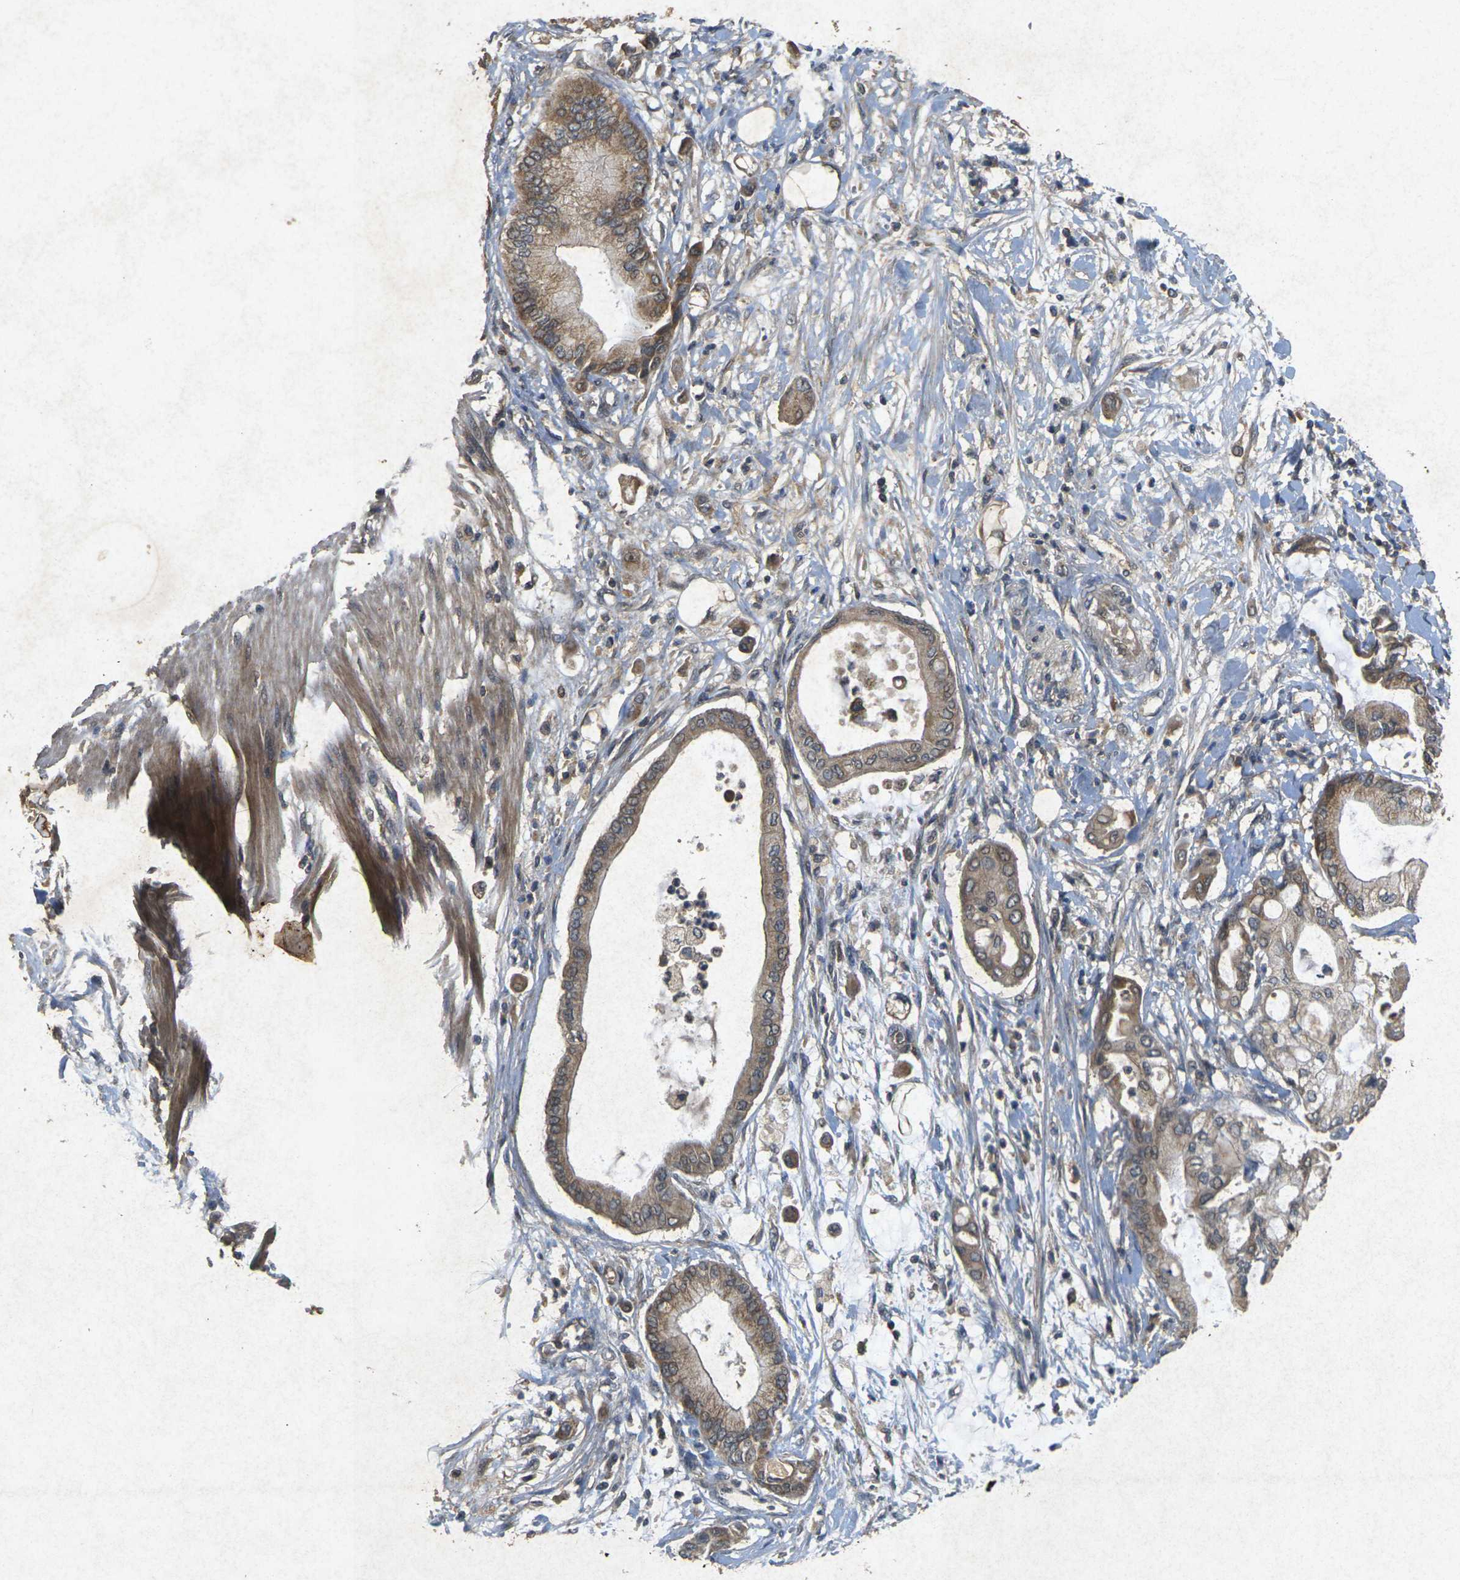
{"staining": {"intensity": "moderate", "quantity": ">75%", "location": "cytoplasmic/membranous"}, "tissue": "pancreatic cancer", "cell_type": "Tumor cells", "image_type": "cancer", "snomed": [{"axis": "morphology", "description": "Adenocarcinoma, NOS"}, {"axis": "morphology", "description": "Adenocarcinoma, metastatic, NOS"}, {"axis": "topography", "description": "Lymph node"}, {"axis": "topography", "description": "Pancreas"}, {"axis": "topography", "description": "Duodenum"}], "caption": "Moderate cytoplasmic/membranous protein staining is identified in about >75% of tumor cells in pancreatic metastatic adenocarcinoma.", "gene": "ERN1", "patient": {"sex": "female", "age": 64}}